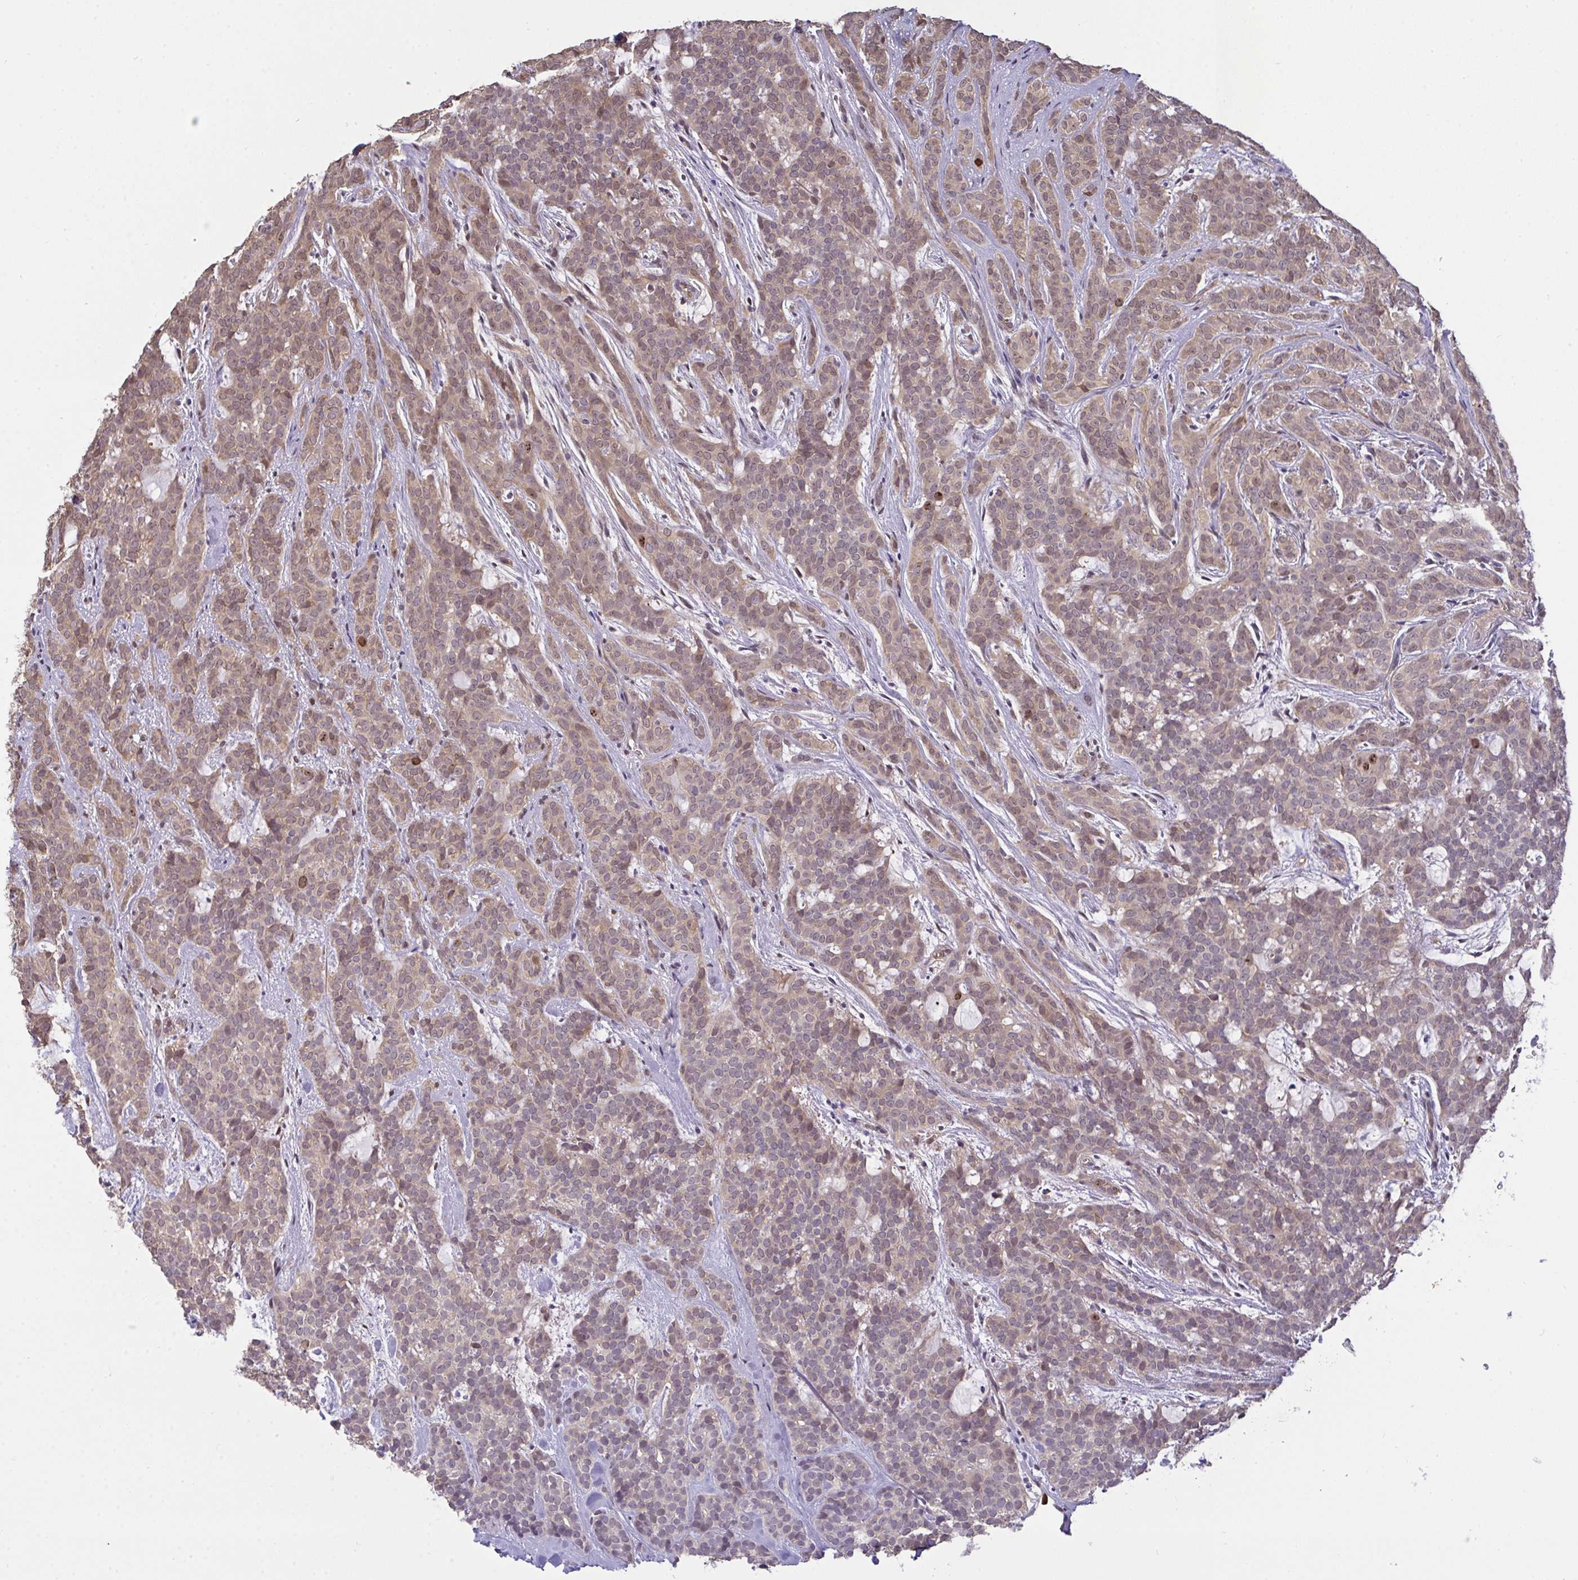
{"staining": {"intensity": "weak", "quantity": ">75%", "location": "cytoplasmic/membranous,nuclear"}, "tissue": "head and neck cancer", "cell_type": "Tumor cells", "image_type": "cancer", "snomed": [{"axis": "morphology", "description": "Normal tissue, NOS"}, {"axis": "morphology", "description": "Adenocarcinoma, NOS"}, {"axis": "topography", "description": "Oral tissue"}, {"axis": "topography", "description": "Head-Neck"}], "caption": "Weak cytoplasmic/membranous and nuclear staining for a protein is appreciated in approximately >75% of tumor cells of head and neck cancer (adenocarcinoma) using immunohistochemistry.", "gene": "SETD7", "patient": {"sex": "female", "age": 57}}